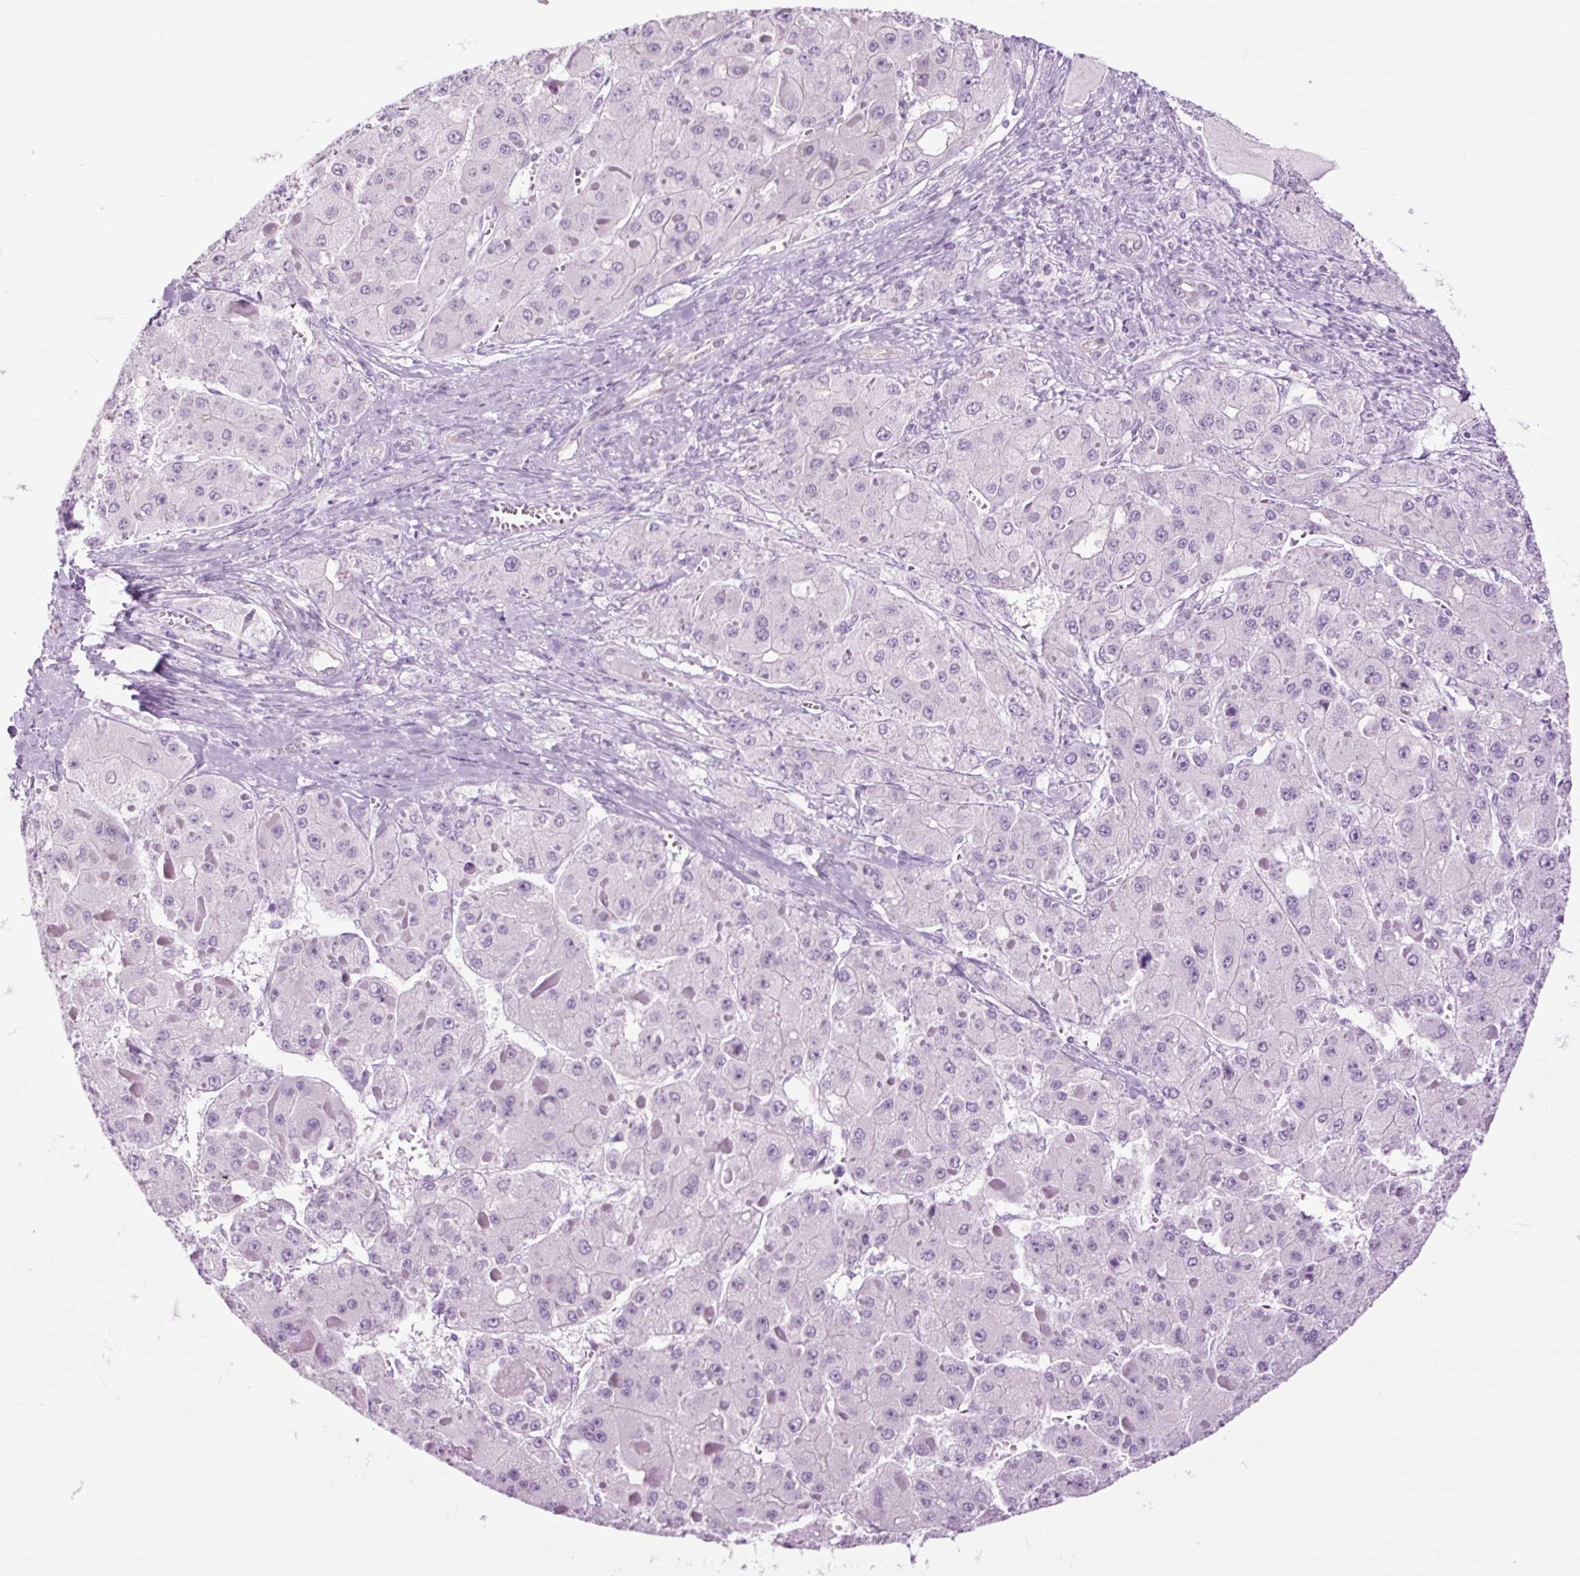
{"staining": {"intensity": "negative", "quantity": "none", "location": "none"}, "tissue": "liver cancer", "cell_type": "Tumor cells", "image_type": "cancer", "snomed": [{"axis": "morphology", "description": "Carcinoma, Hepatocellular, NOS"}, {"axis": "topography", "description": "Liver"}], "caption": "Hepatocellular carcinoma (liver) stained for a protein using immunohistochemistry demonstrates no expression tumor cells.", "gene": "TFF2", "patient": {"sex": "female", "age": 73}}